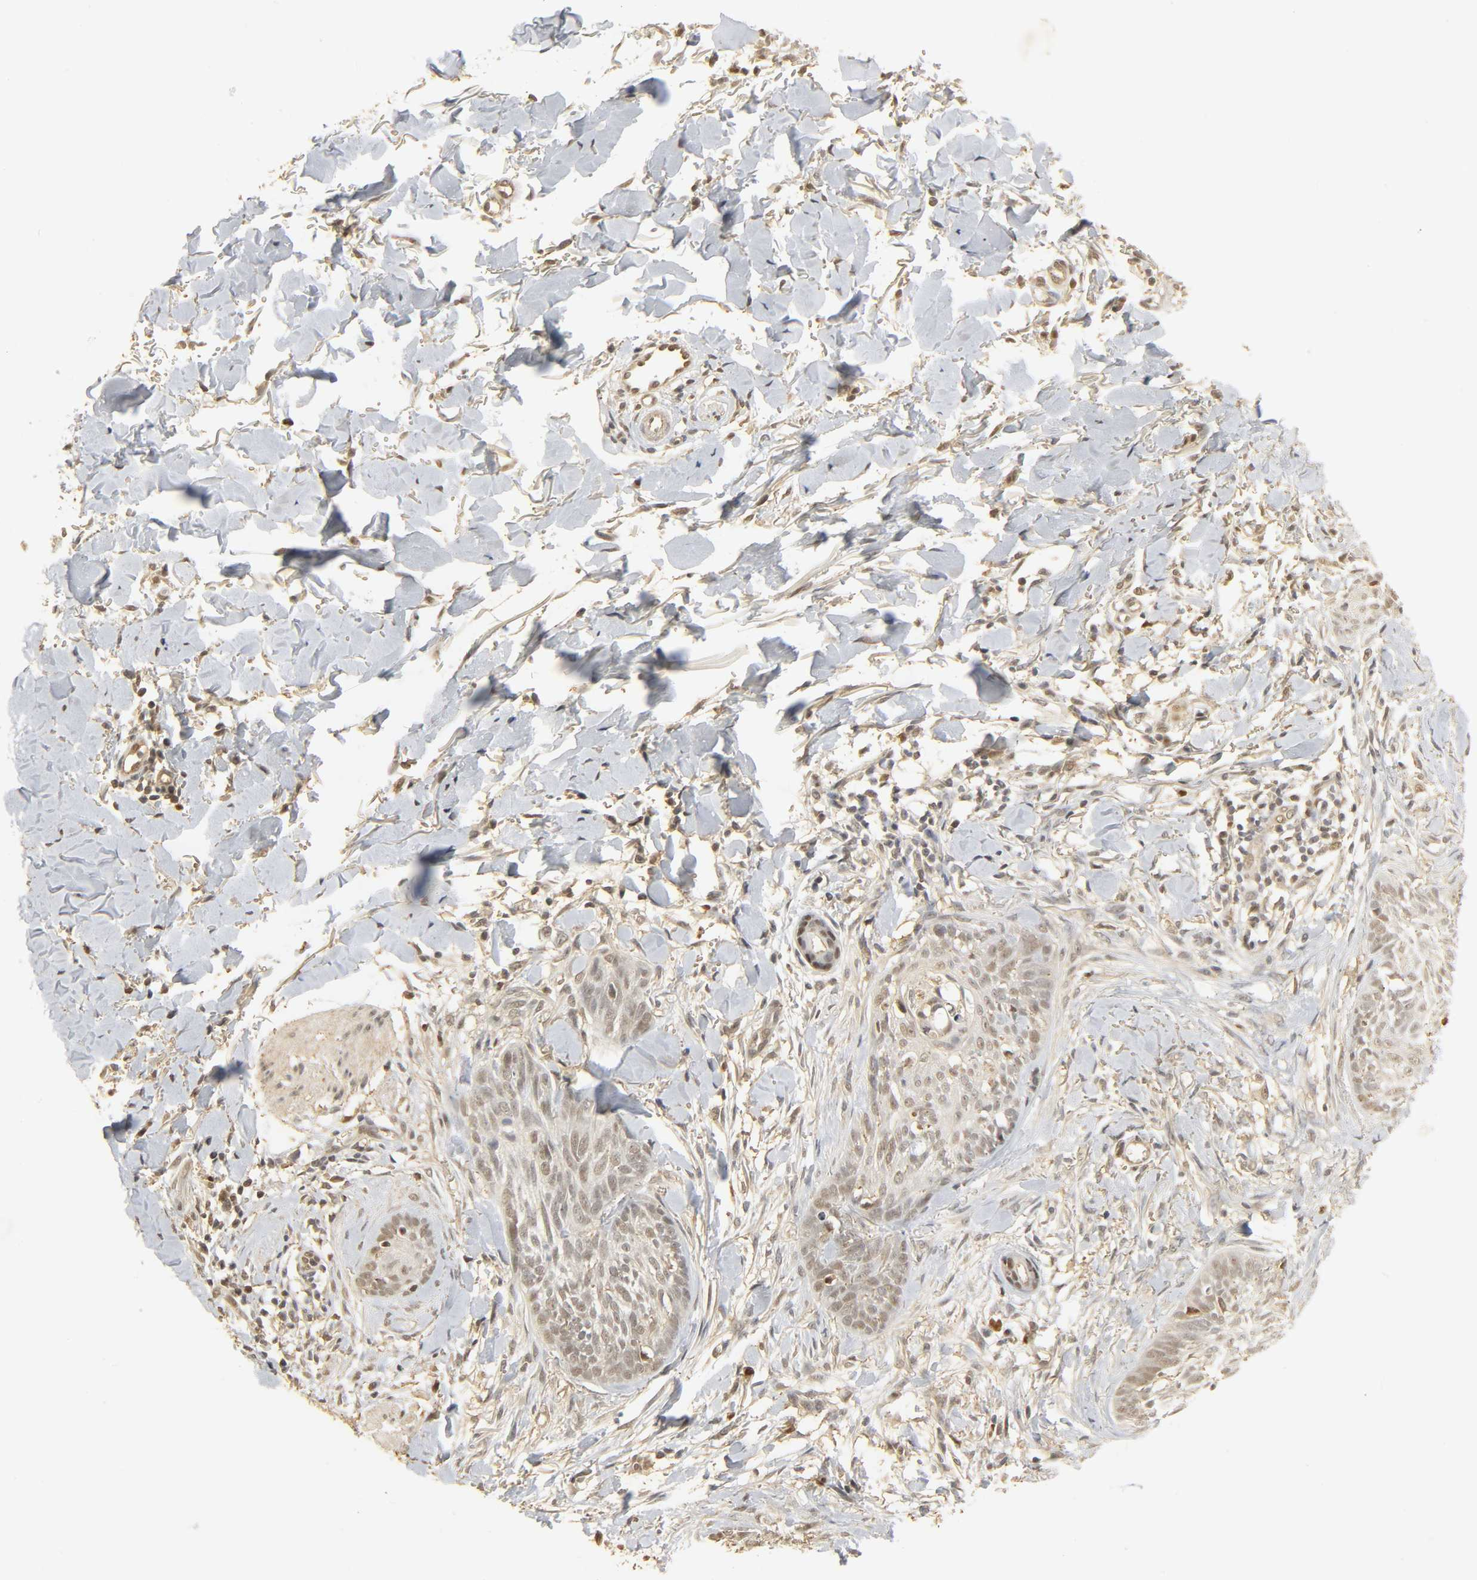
{"staining": {"intensity": "weak", "quantity": "<25%", "location": "nuclear"}, "tissue": "skin cancer", "cell_type": "Tumor cells", "image_type": "cancer", "snomed": [{"axis": "morphology", "description": "Normal tissue, NOS"}, {"axis": "morphology", "description": "Basal cell carcinoma"}, {"axis": "topography", "description": "Skin"}], "caption": "Tumor cells show no significant staining in skin basal cell carcinoma. (Brightfield microscopy of DAB (3,3'-diaminobenzidine) immunohistochemistry at high magnification).", "gene": "ZFPM2", "patient": {"sex": "male", "age": 71}}